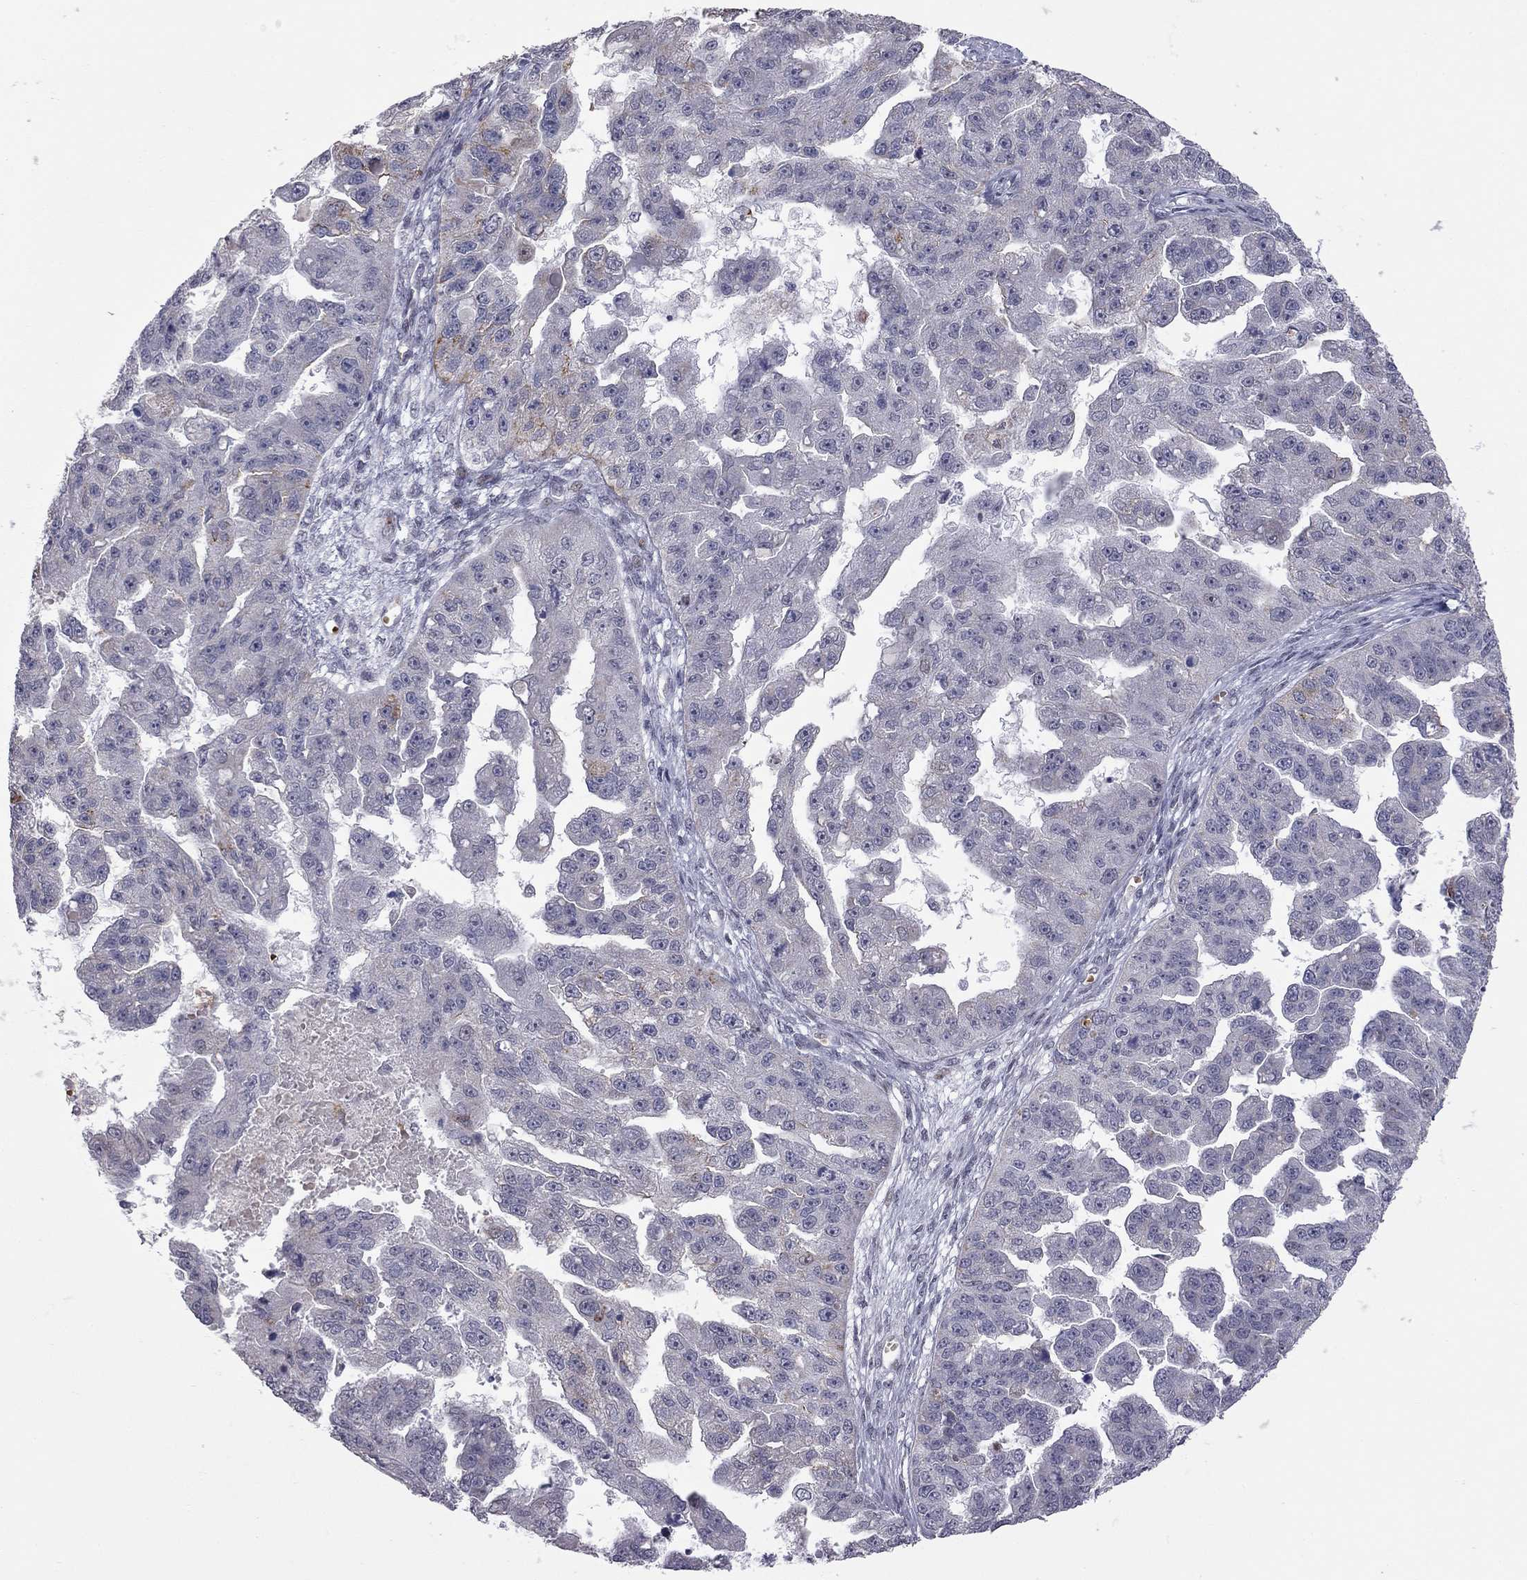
{"staining": {"intensity": "moderate", "quantity": "<25%", "location": "cytoplasmic/membranous"}, "tissue": "ovarian cancer", "cell_type": "Tumor cells", "image_type": "cancer", "snomed": [{"axis": "morphology", "description": "Cystadenocarcinoma, serous, NOS"}, {"axis": "topography", "description": "Ovary"}], "caption": "The immunohistochemical stain shows moderate cytoplasmic/membranous staining in tumor cells of serous cystadenocarcinoma (ovarian) tissue.", "gene": "MC3R", "patient": {"sex": "female", "age": 58}}